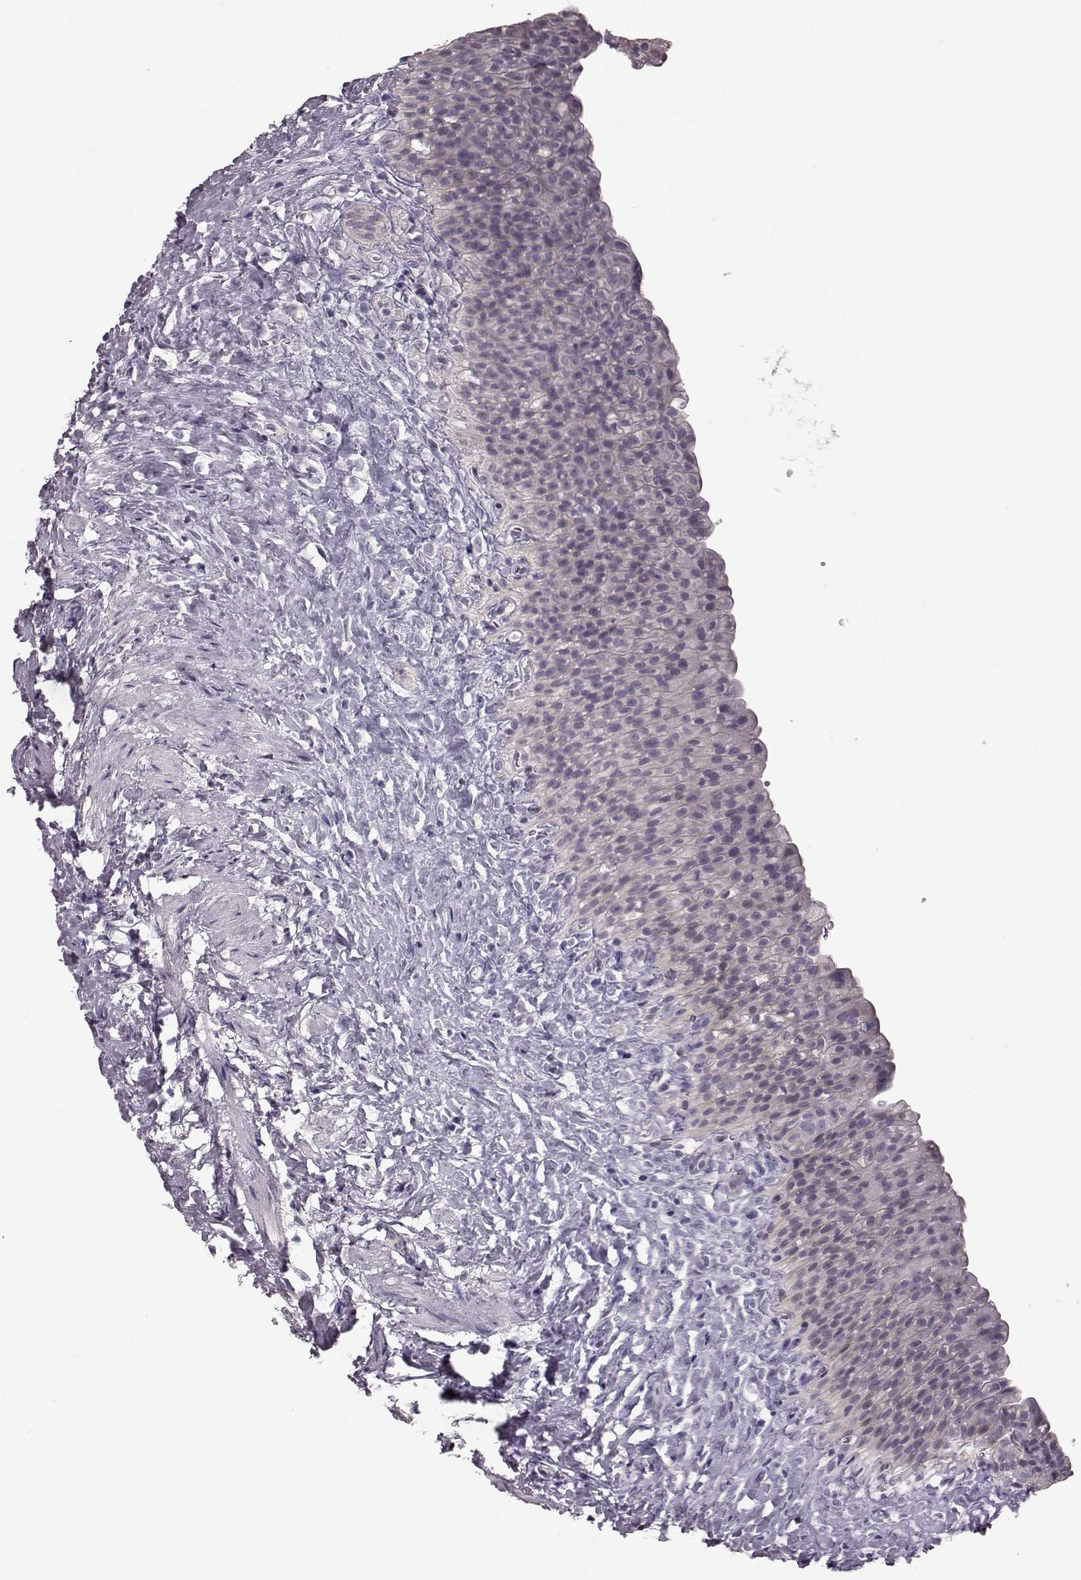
{"staining": {"intensity": "negative", "quantity": "none", "location": "none"}, "tissue": "urinary bladder", "cell_type": "Urothelial cells", "image_type": "normal", "snomed": [{"axis": "morphology", "description": "Normal tissue, NOS"}, {"axis": "topography", "description": "Urinary bladder"}], "caption": "Immunohistochemistry of normal urinary bladder reveals no positivity in urothelial cells.", "gene": "TCHHL1", "patient": {"sex": "male", "age": 76}}